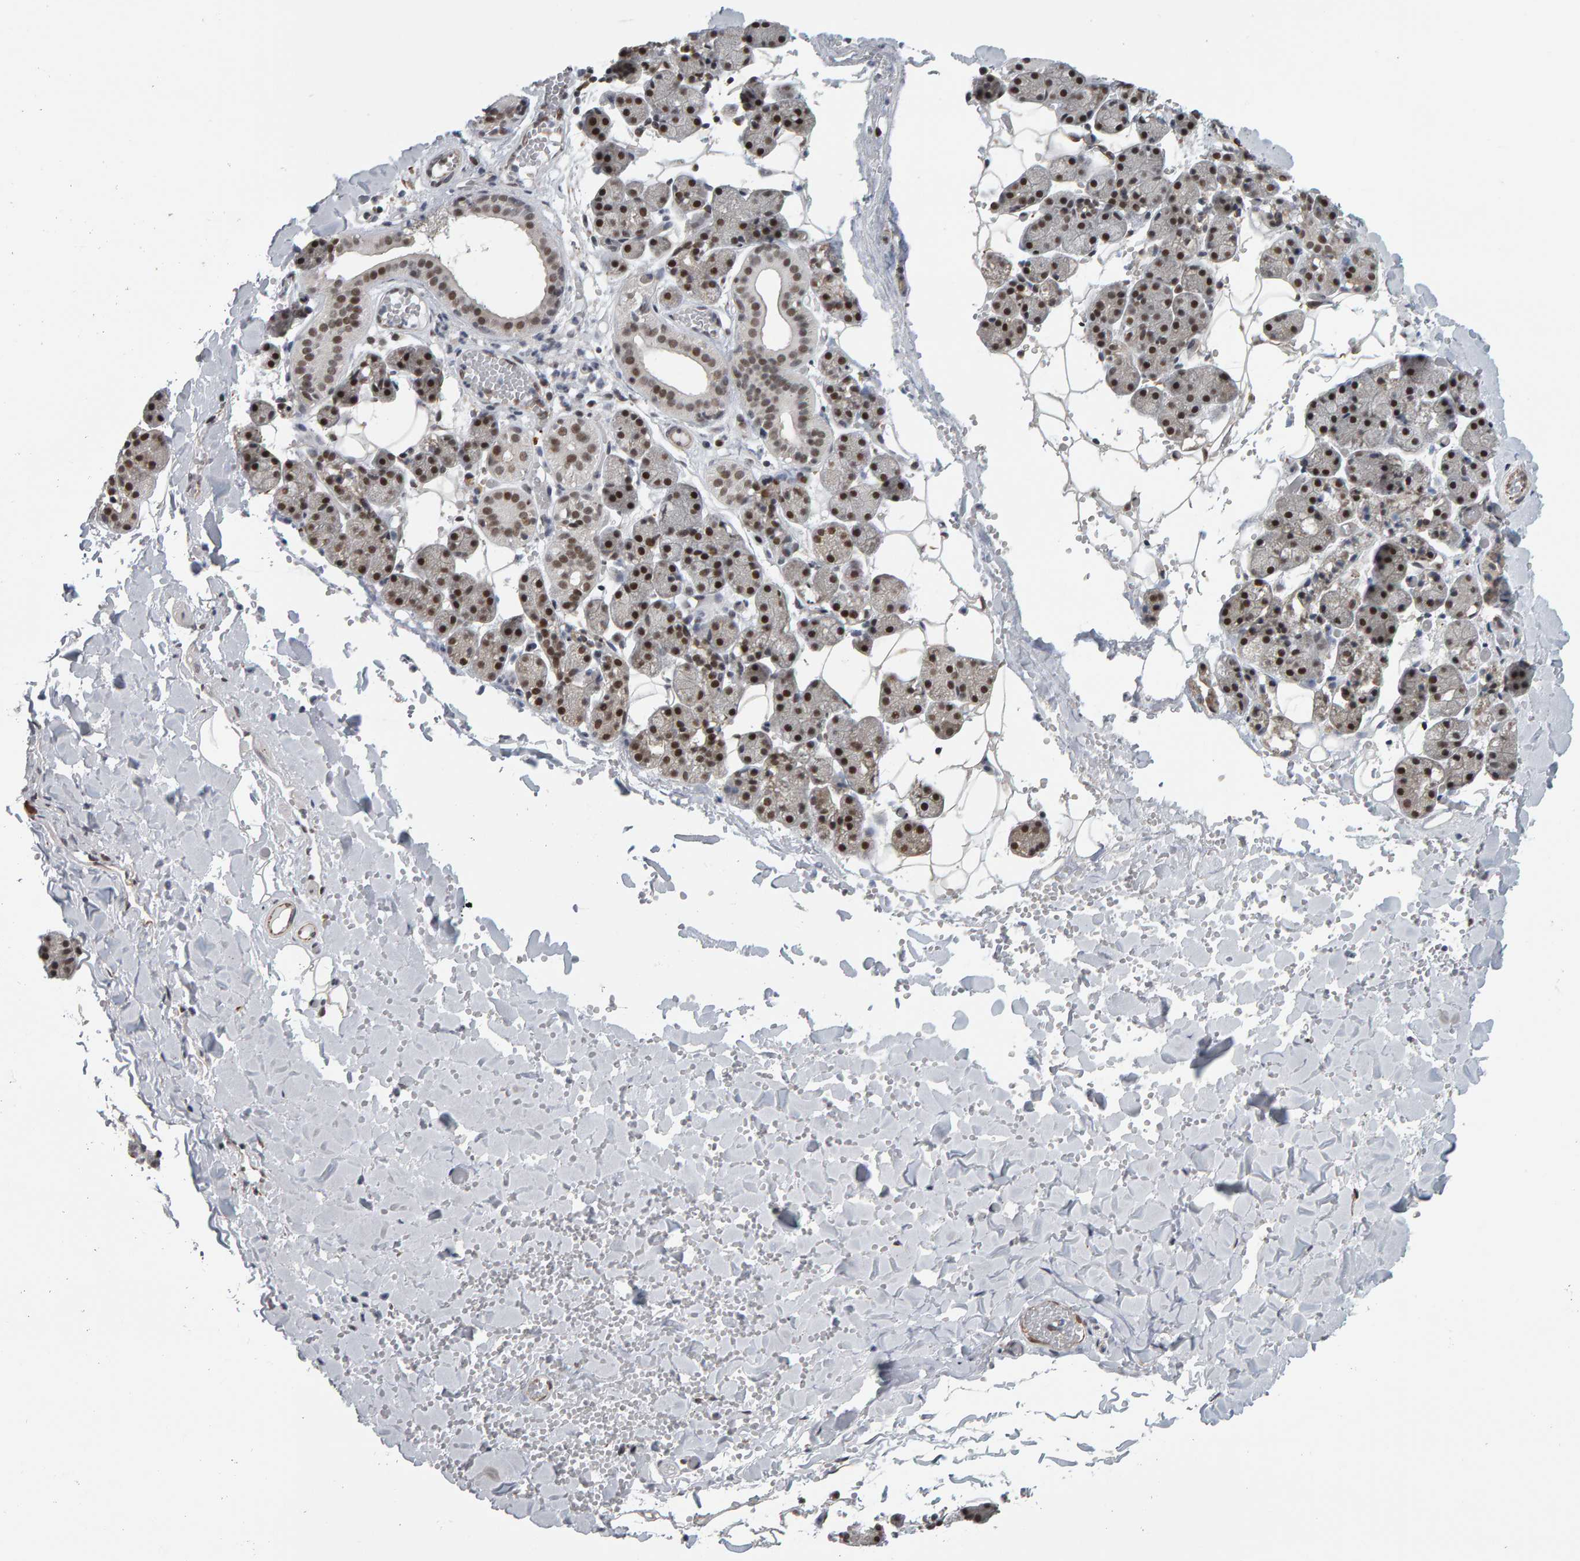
{"staining": {"intensity": "strong", "quantity": ">75%", "location": "nuclear"}, "tissue": "salivary gland", "cell_type": "Glandular cells", "image_type": "normal", "snomed": [{"axis": "morphology", "description": "Normal tissue, NOS"}, {"axis": "topography", "description": "Salivary gland"}], "caption": "A brown stain shows strong nuclear positivity of a protein in glandular cells of unremarkable salivary gland. (Brightfield microscopy of DAB IHC at high magnification).", "gene": "ATF7IP", "patient": {"sex": "female", "age": 33}}